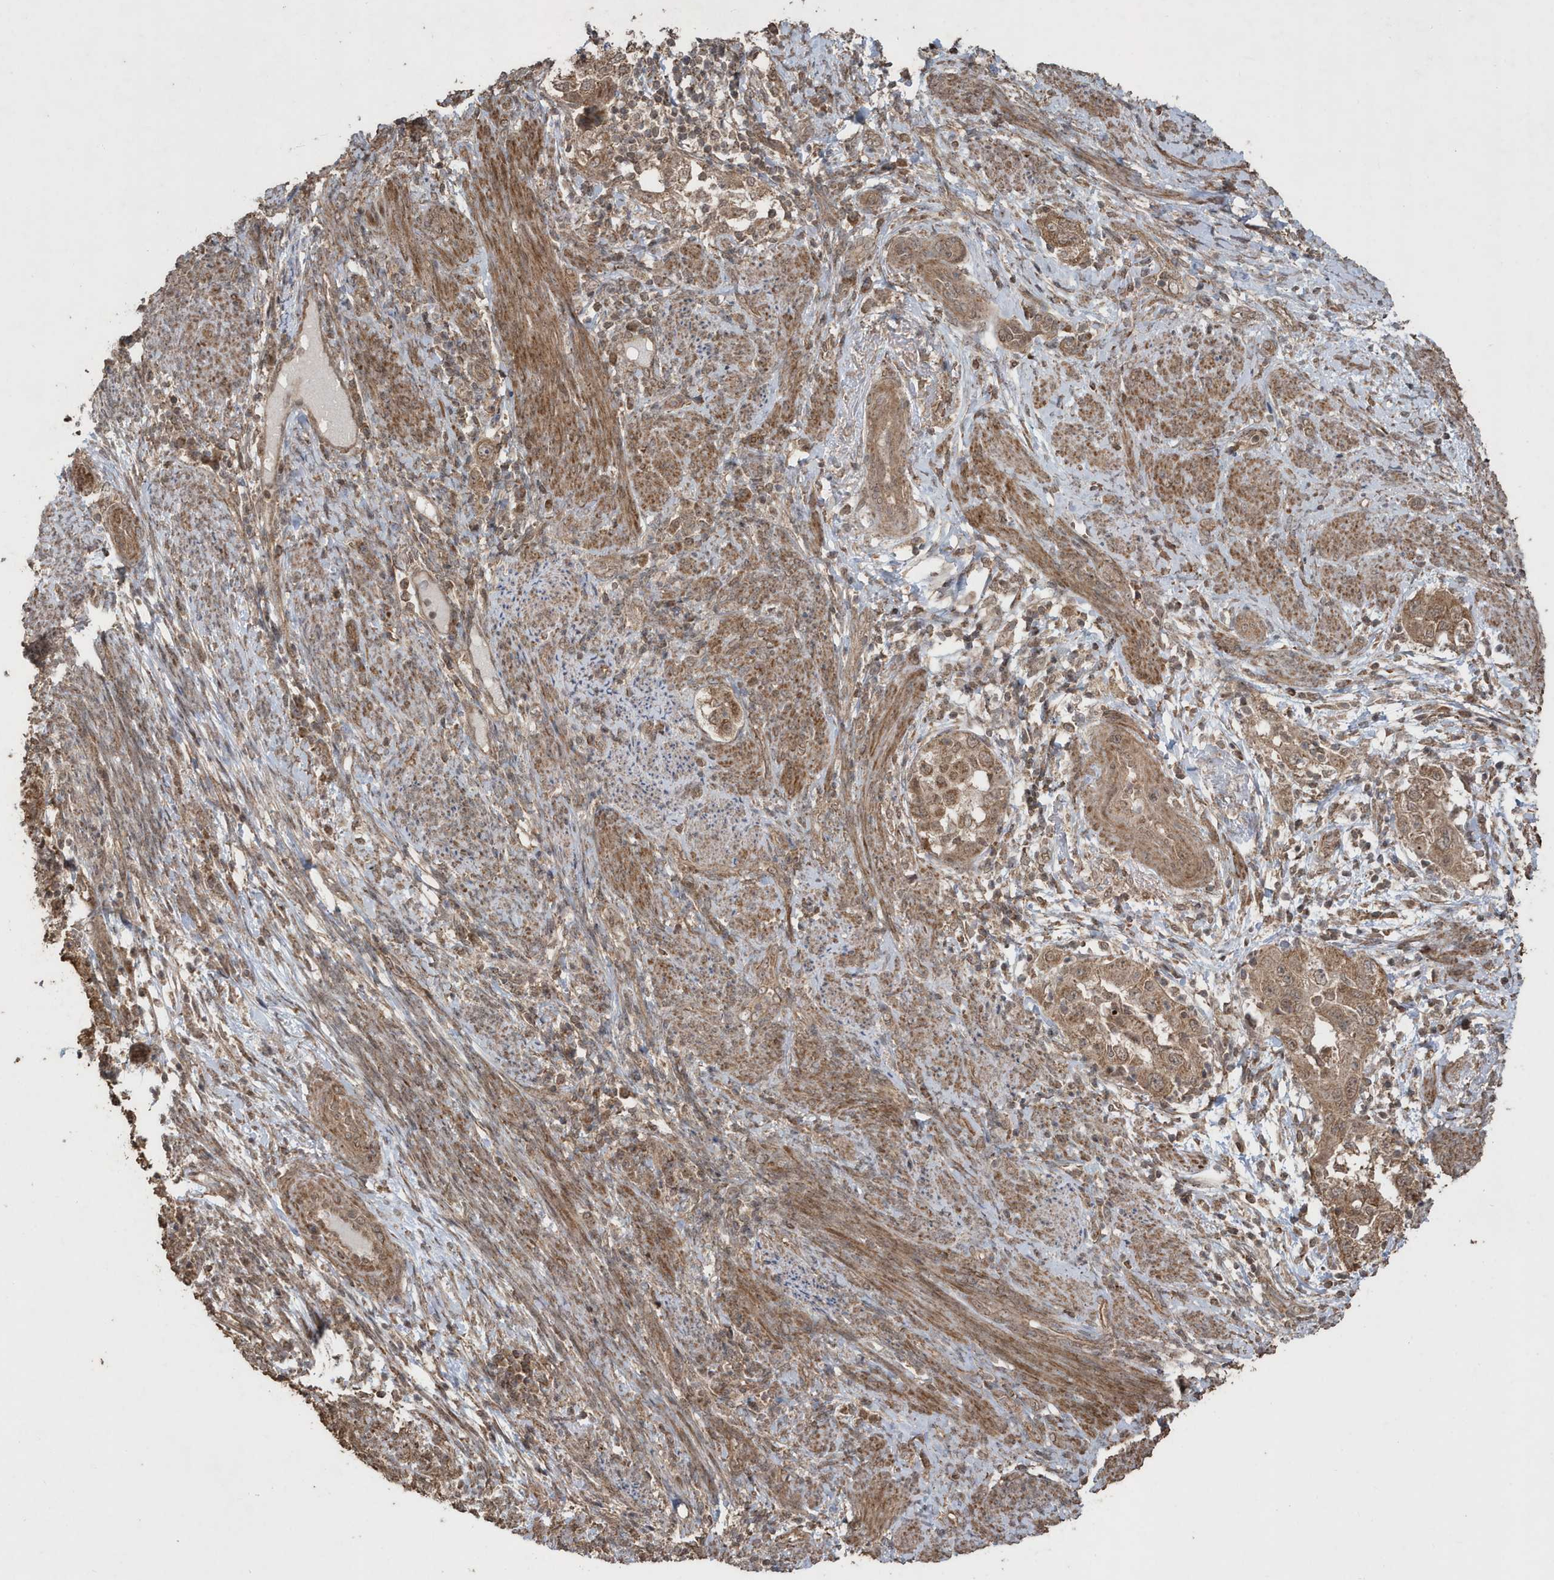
{"staining": {"intensity": "moderate", "quantity": ">75%", "location": "cytoplasmic/membranous"}, "tissue": "endometrial cancer", "cell_type": "Tumor cells", "image_type": "cancer", "snomed": [{"axis": "morphology", "description": "Adenocarcinoma, NOS"}, {"axis": "topography", "description": "Endometrium"}], "caption": "A brown stain shows moderate cytoplasmic/membranous expression of a protein in endometrial adenocarcinoma tumor cells.", "gene": "PAXBP1", "patient": {"sex": "female", "age": 85}}